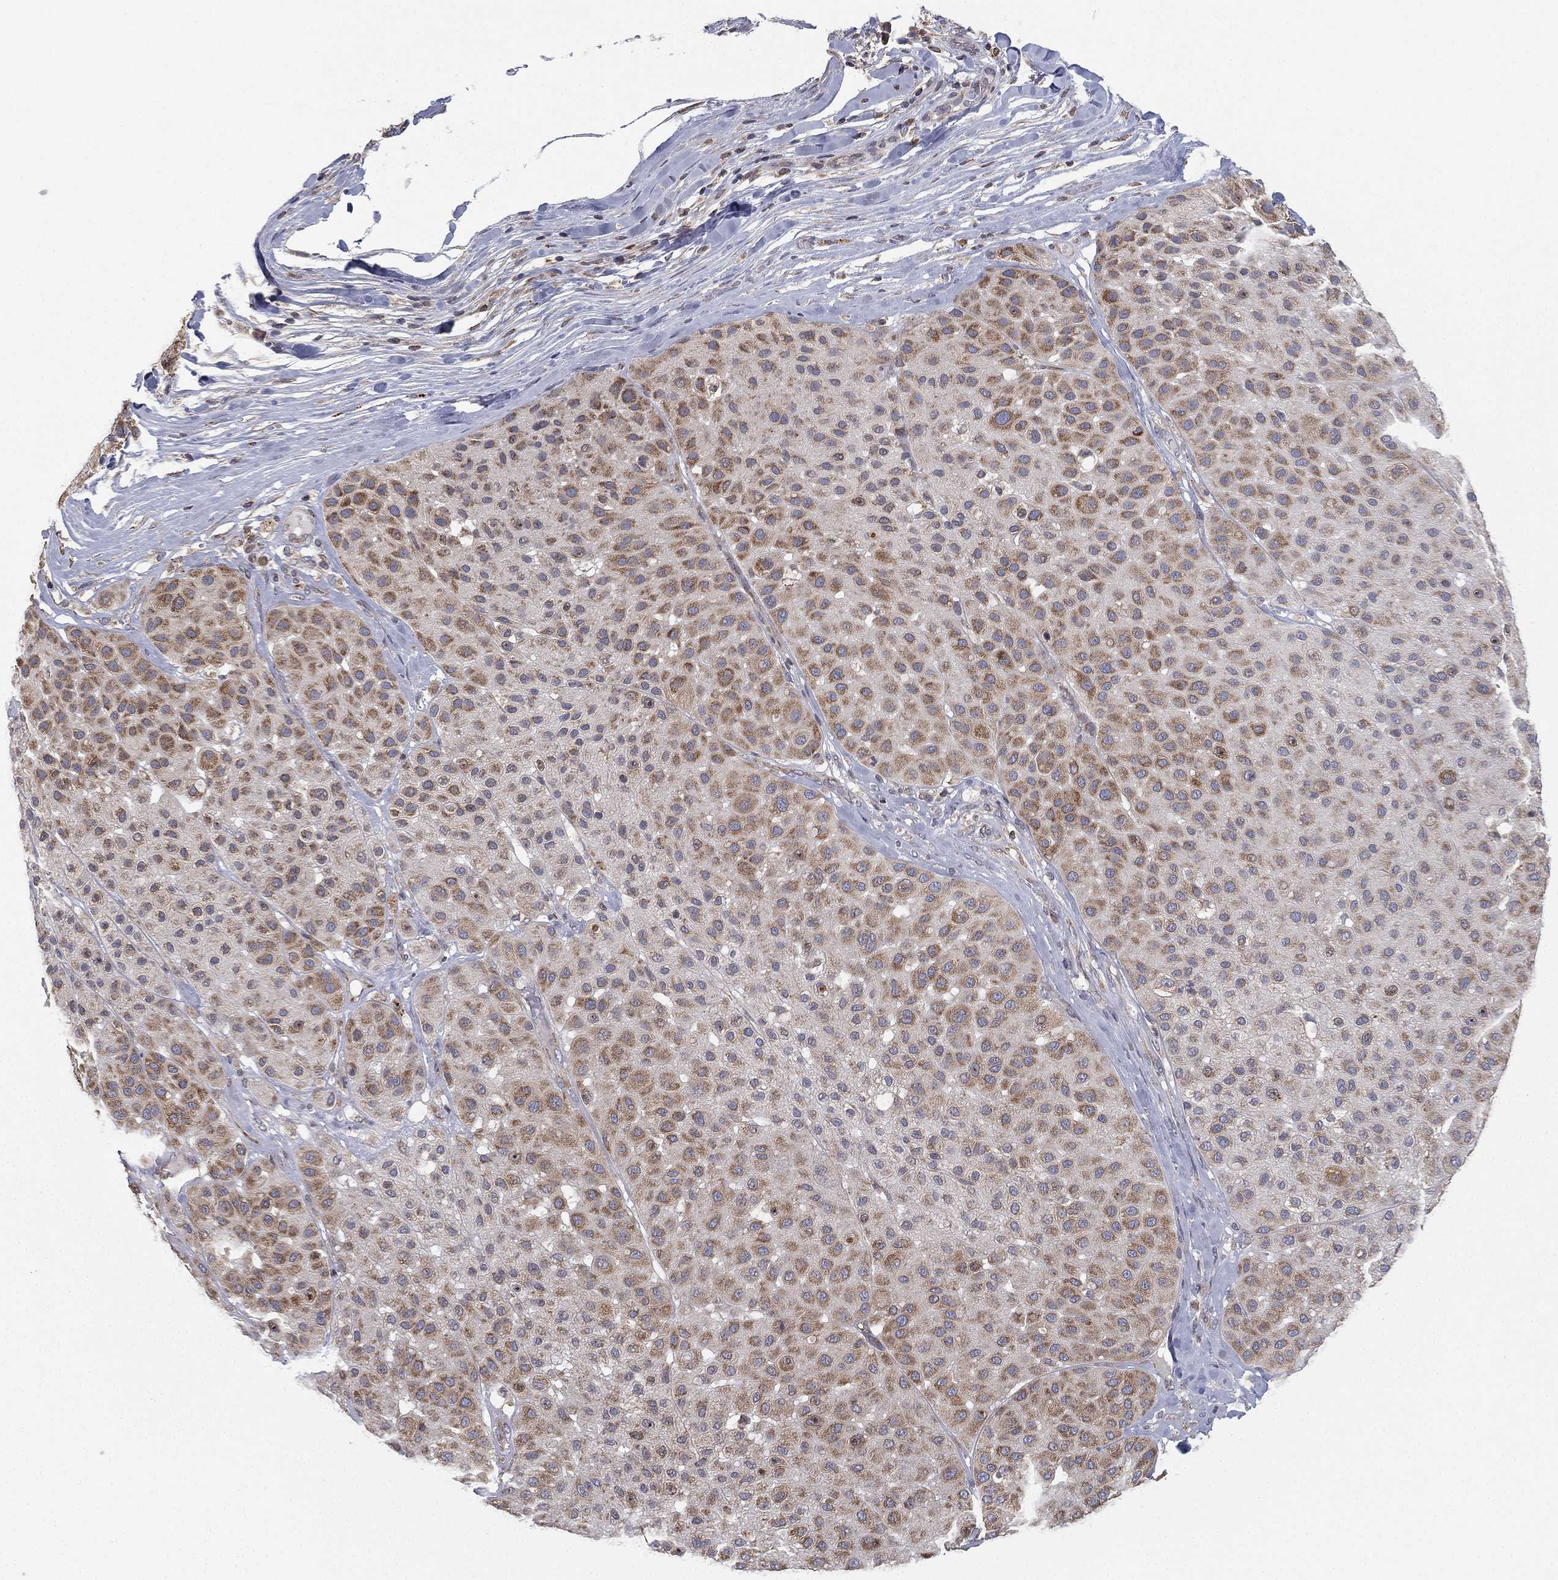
{"staining": {"intensity": "moderate", "quantity": "<25%", "location": "cytoplasmic/membranous"}, "tissue": "melanoma", "cell_type": "Tumor cells", "image_type": "cancer", "snomed": [{"axis": "morphology", "description": "Malignant melanoma, Metastatic site"}, {"axis": "topography", "description": "Smooth muscle"}], "caption": "Immunohistochemical staining of human malignant melanoma (metastatic site) demonstrates moderate cytoplasmic/membranous protein staining in about <25% of tumor cells. (DAB = brown stain, brightfield microscopy at high magnification).", "gene": "CYB5B", "patient": {"sex": "male", "age": 41}}